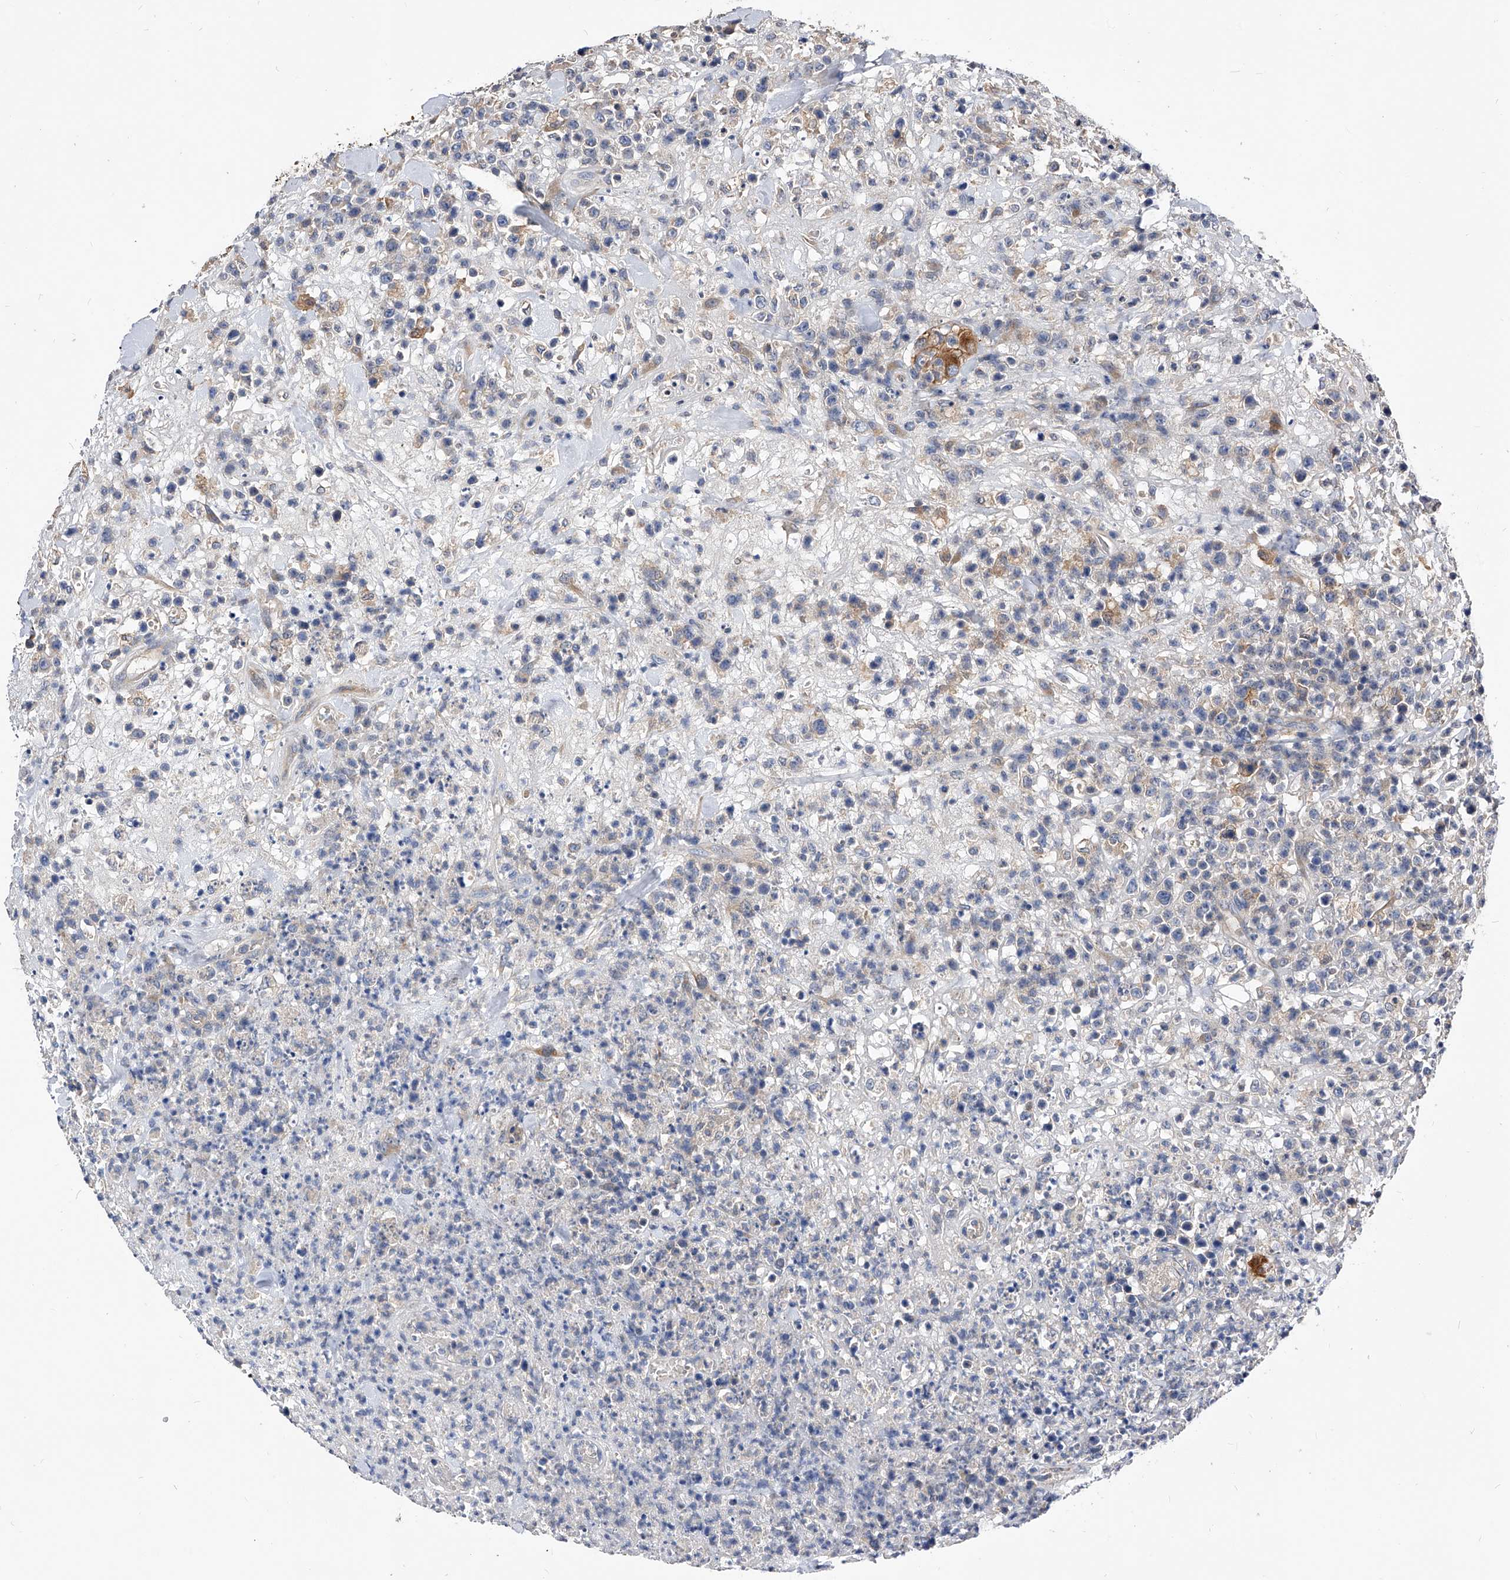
{"staining": {"intensity": "negative", "quantity": "none", "location": "none"}, "tissue": "lymphoma", "cell_type": "Tumor cells", "image_type": "cancer", "snomed": [{"axis": "morphology", "description": "Malignant lymphoma, non-Hodgkin's type, High grade"}, {"axis": "topography", "description": "Colon"}], "caption": "This is an immunohistochemistry micrograph of human lymphoma. There is no positivity in tumor cells.", "gene": "ARL4C", "patient": {"sex": "female", "age": 53}}